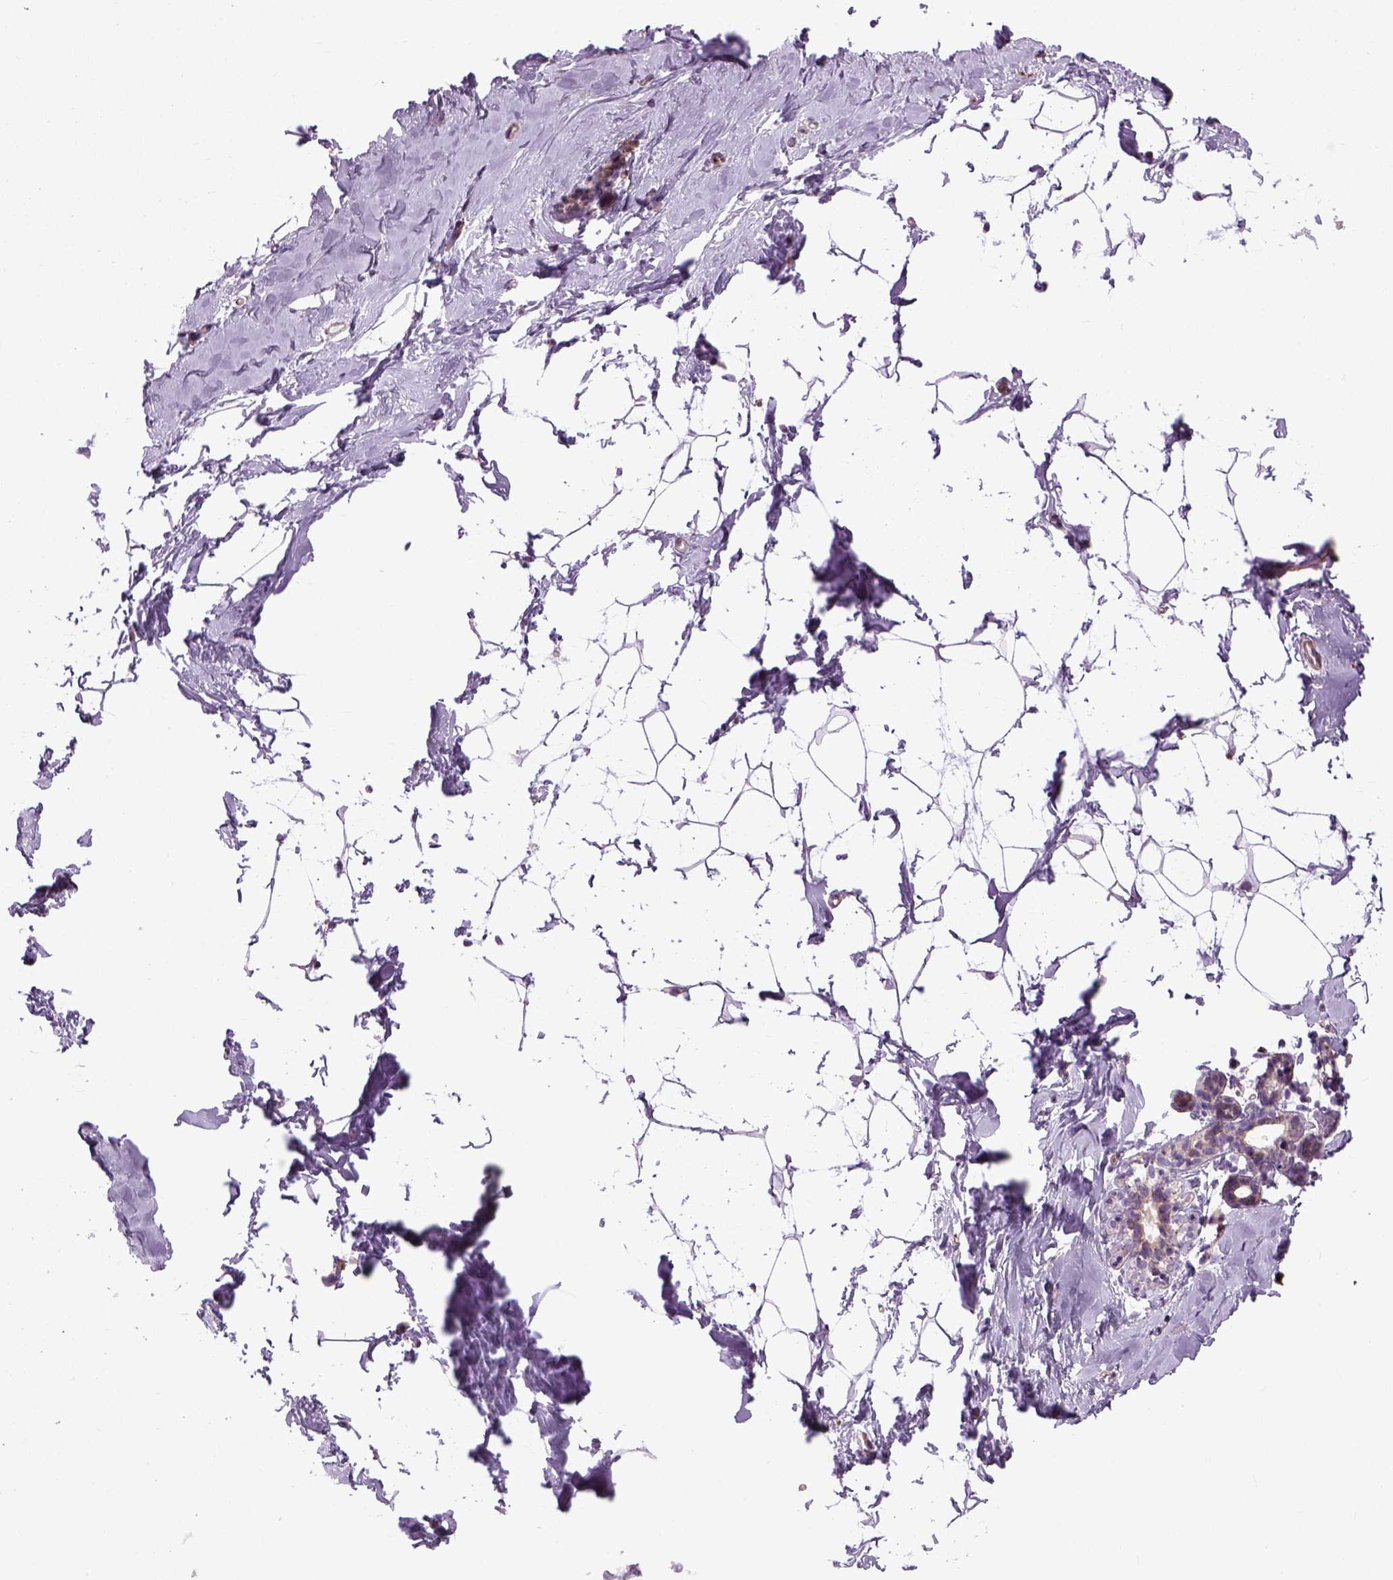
{"staining": {"intensity": "negative", "quantity": "none", "location": "none"}, "tissue": "breast", "cell_type": "Adipocytes", "image_type": "normal", "snomed": [{"axis": "morphology", "description": "Normal tissue, NOS"}, {"axis": "topography", "description": "Breast"}], "caption": "Photomicrograph shows no significant protein expression in adipocytes of unremarkable breast.", "gene": "XK", "patient": {"sex": "female", "age": 32}}